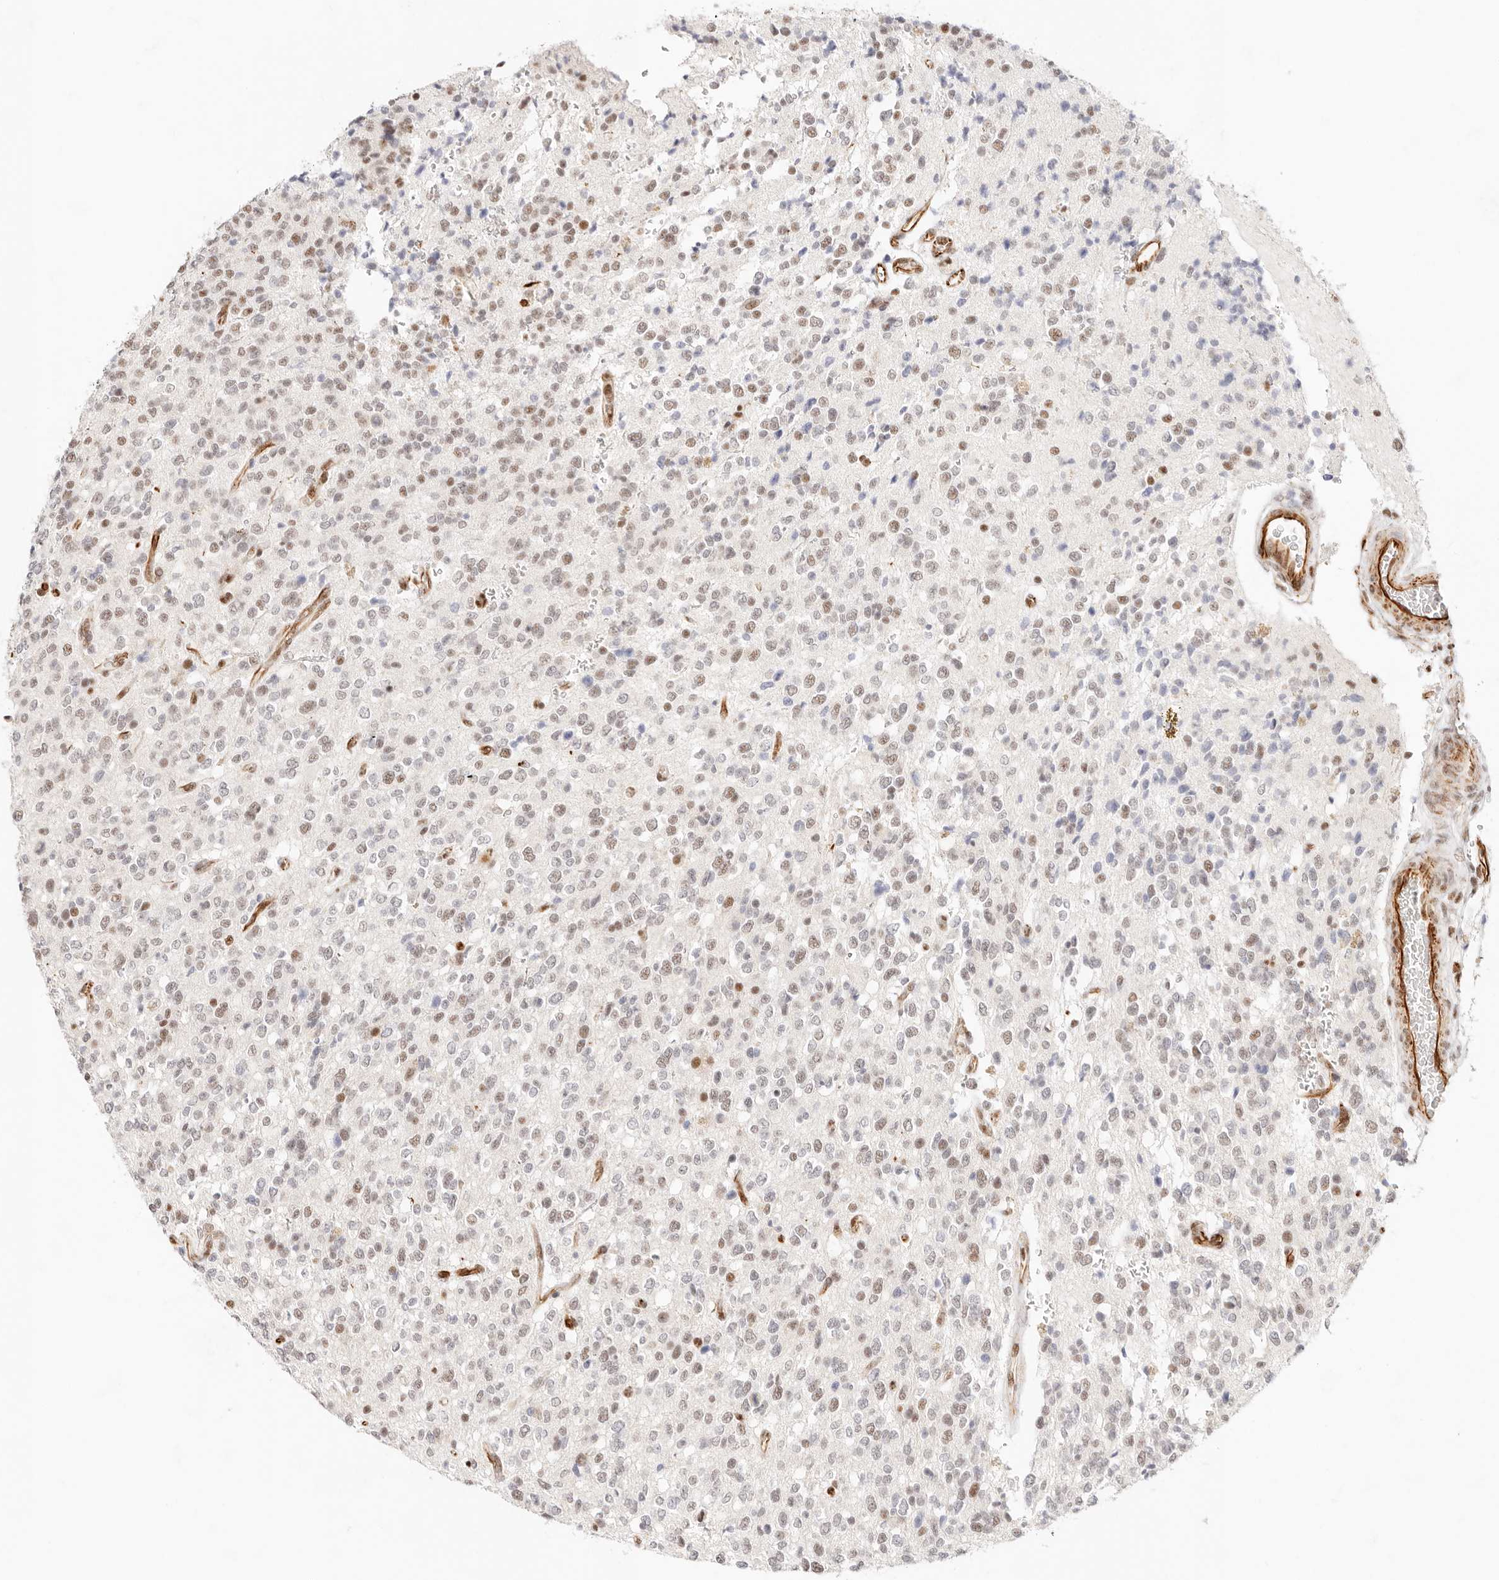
{"staining": {"intensity": "weak", "quantity": "25%-75%", "location": "nuclear"}, "tissue": "glioma", "cell_type": "Tumor cells", "image_type": "cancer", "snomed": [{"axis": "morphology", "description": "Glioma, malignant, High grade"}, {"axis": "topography", "description": "Brain"}], "caption": "A brown stain shows weak nuclear expression of a protein in malignant glioma (high-grade) tumor cells. The staining was performed using DAB (3,3'-diaminobenzidine) to visualize the protein expression in brown, while the nuclei were stained in blue with hematoxylin (Magnification: 20x).", "gene": "ZC3H11A", "patient": {"sex": "male", "age": 34}}